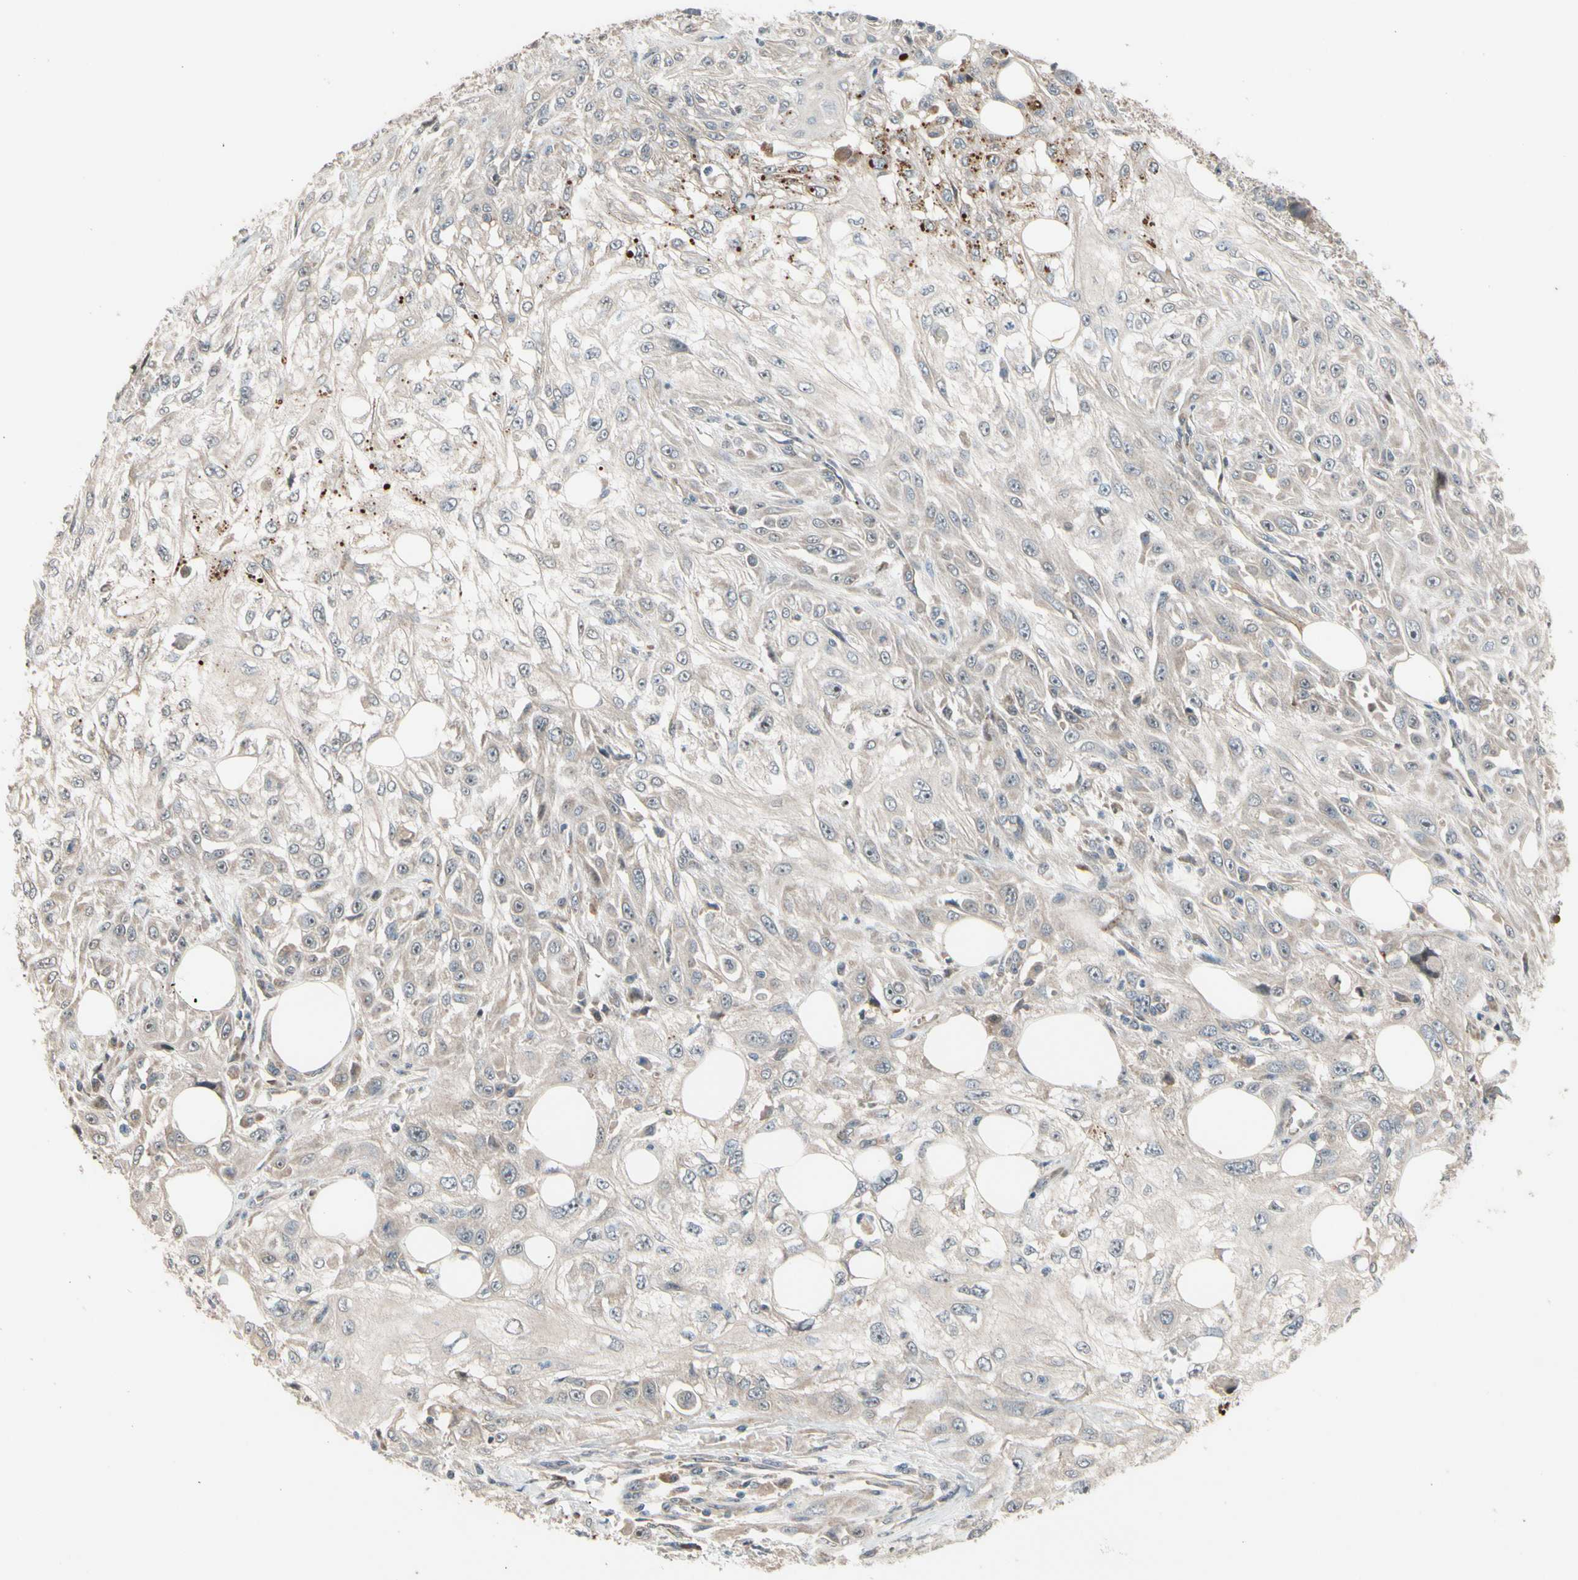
{"staining": {"intensity": "negative", "quantity": "none", "location": "none"}, "tissue": "skin cancer", "cell_type": "Tumor cells", "image_type": "cancer", "snomed": [{"axis": "morphology", "description": "Squamous cell carcinoma, NOS"}, {"axis": "topography", "description": "Skin"}], "caption": "High power microscopy histopathology image of an immunohistochemistry histopathology image of skin cancer, revealing no significant staining in tumor cells.", "gene": "SNX29", "patient": {"sex": "male", "age": 75}}